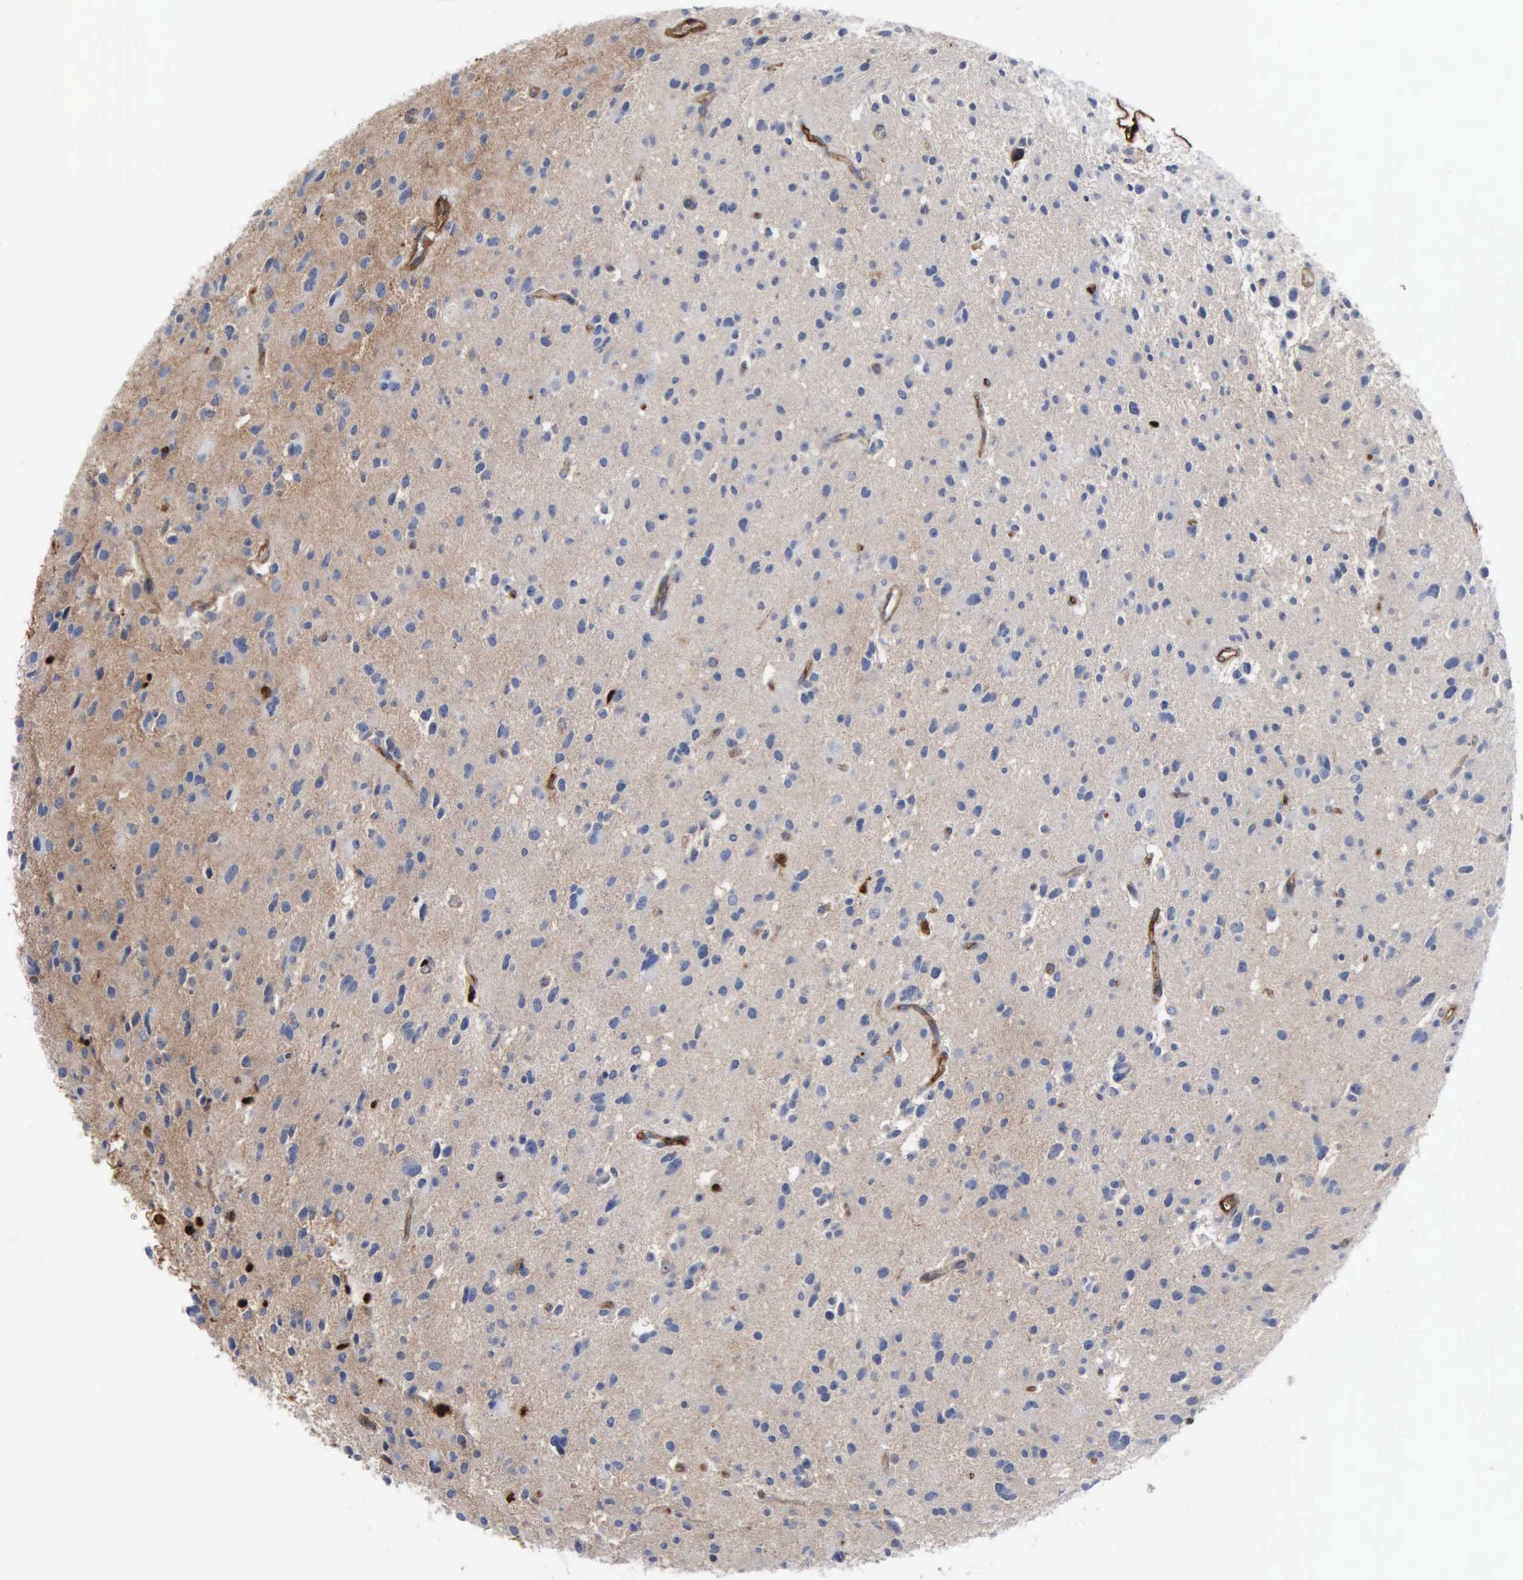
{"staining": {"intensity": "strong", "quantity": "25%-75%", "location": "nuclear"}, "tissue": "glioma", "cell_type": "Tumor cells", "image_type": "cancer", "snomed": [{"axis": "morphology", "description": "Glioma, malignant, Low grade"}, {"axis": "topography", "description": "Brain"}], "caption": "Immunohistochemical staining of human malignant glioma (low-grade) displays strong nuclear protein positivity in about 25%-75% of tumor cells. The protein is stained brown, and the nuclei are stained in blue (DAB (3,3'-diaminobenzidine) IHC with brightfield microscopy, high magnification).", "gene": "FN1", "patient": {"sex": "female", "age": 46}}